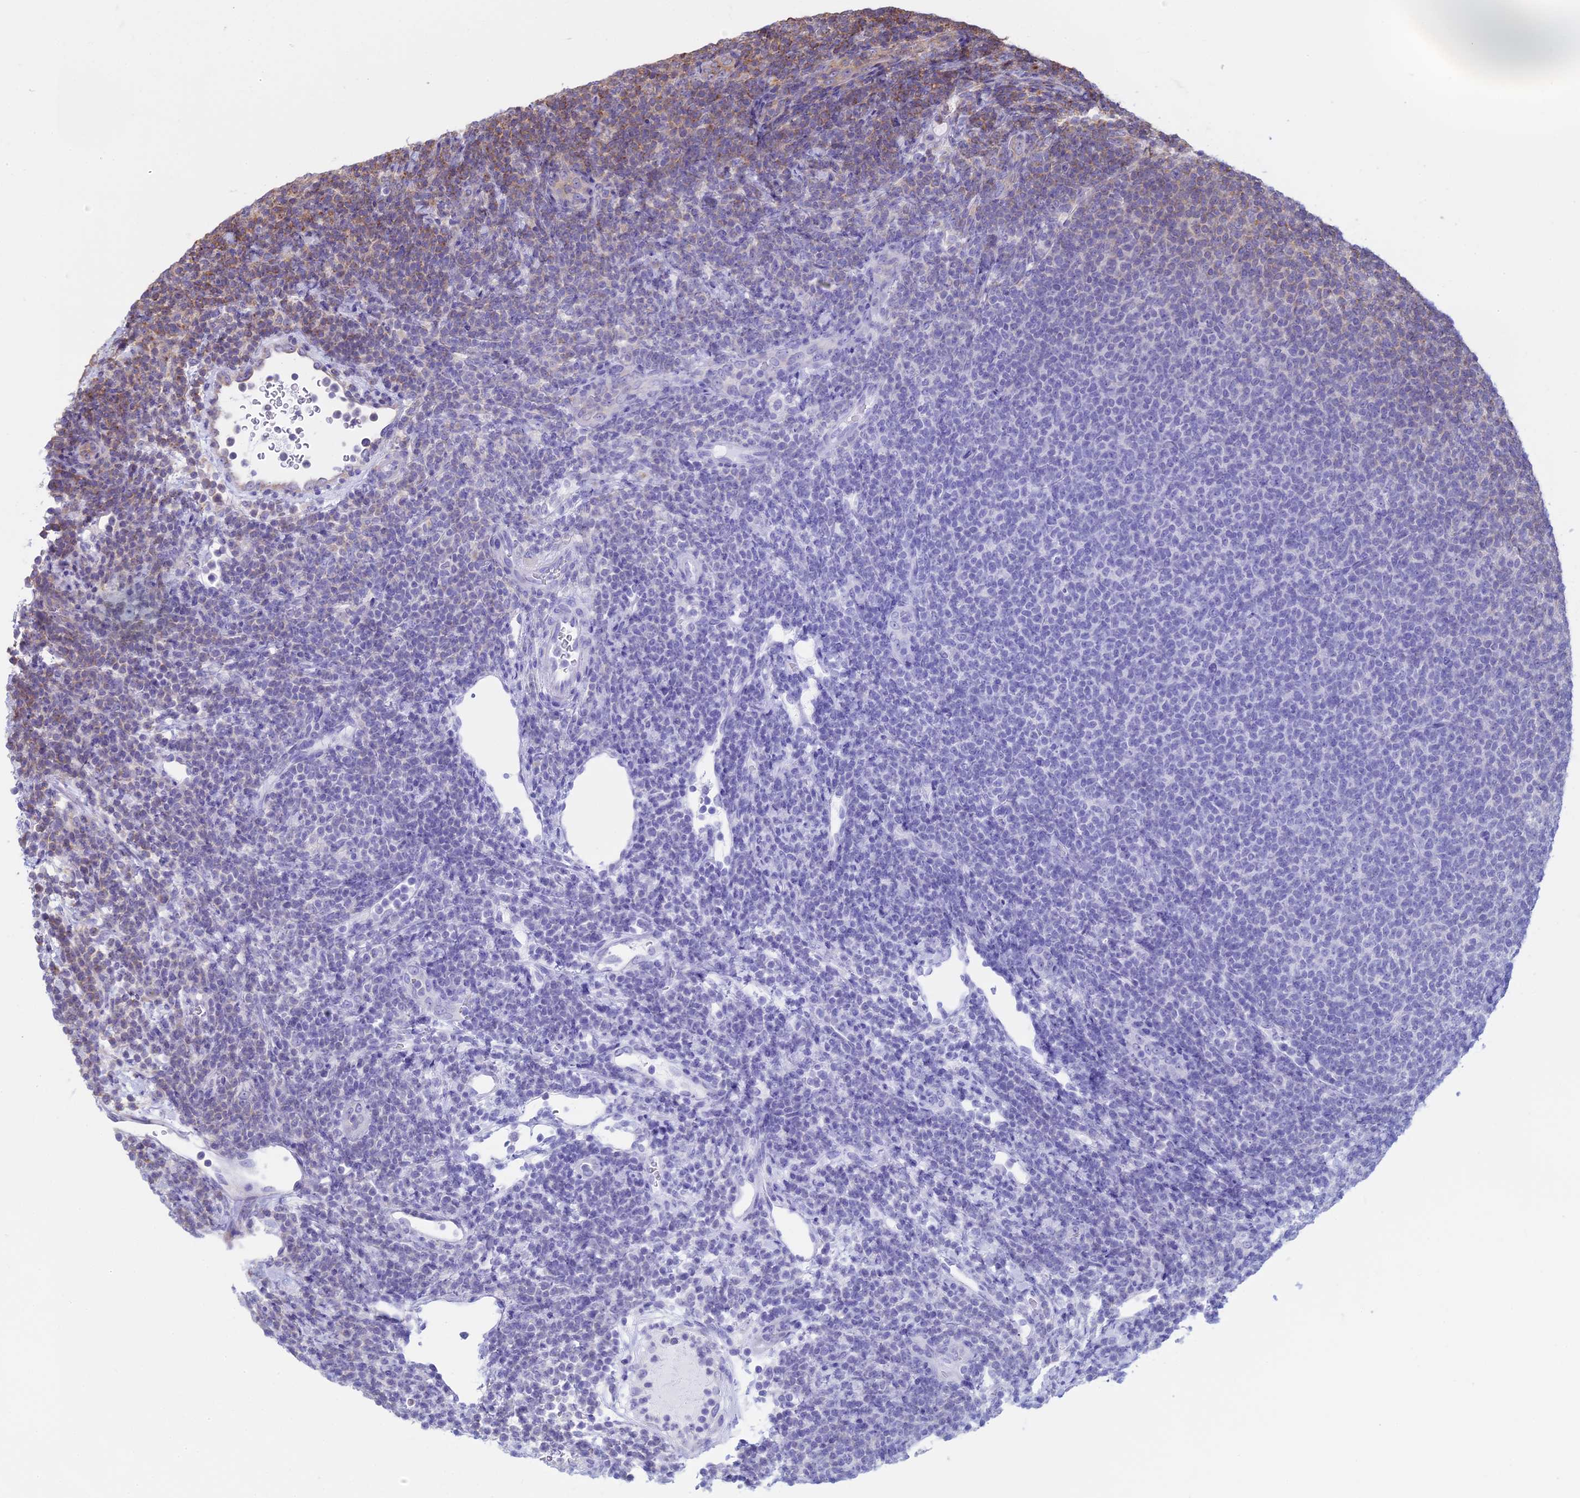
{"staining": {"intensity": "moderate", "quantity": "<25%", "location": "cytoplasmic/membranous"}, "tissue": "lymphoma", "cell_type": "Tumor cells", "image_type": "cancer", "snomed": [{"axis": "morphology", "description": "Malignant lymphoma, non-Hodgkin's type, Low grade"}, {"axis": "topography", "description": "Lymph node"}], "caption": "Immunohistochemical staining of human lymphoma exhibits moderate cytoplasmic/membranous protein positivity in approximately <25% of tumor cells. (Stains: DAB in brown, nuclei in blue, Microscopy: brightfield microscopy at high magnification).", "gene": "CLINT1", "patient": {"sex": "male", "age": 66}}